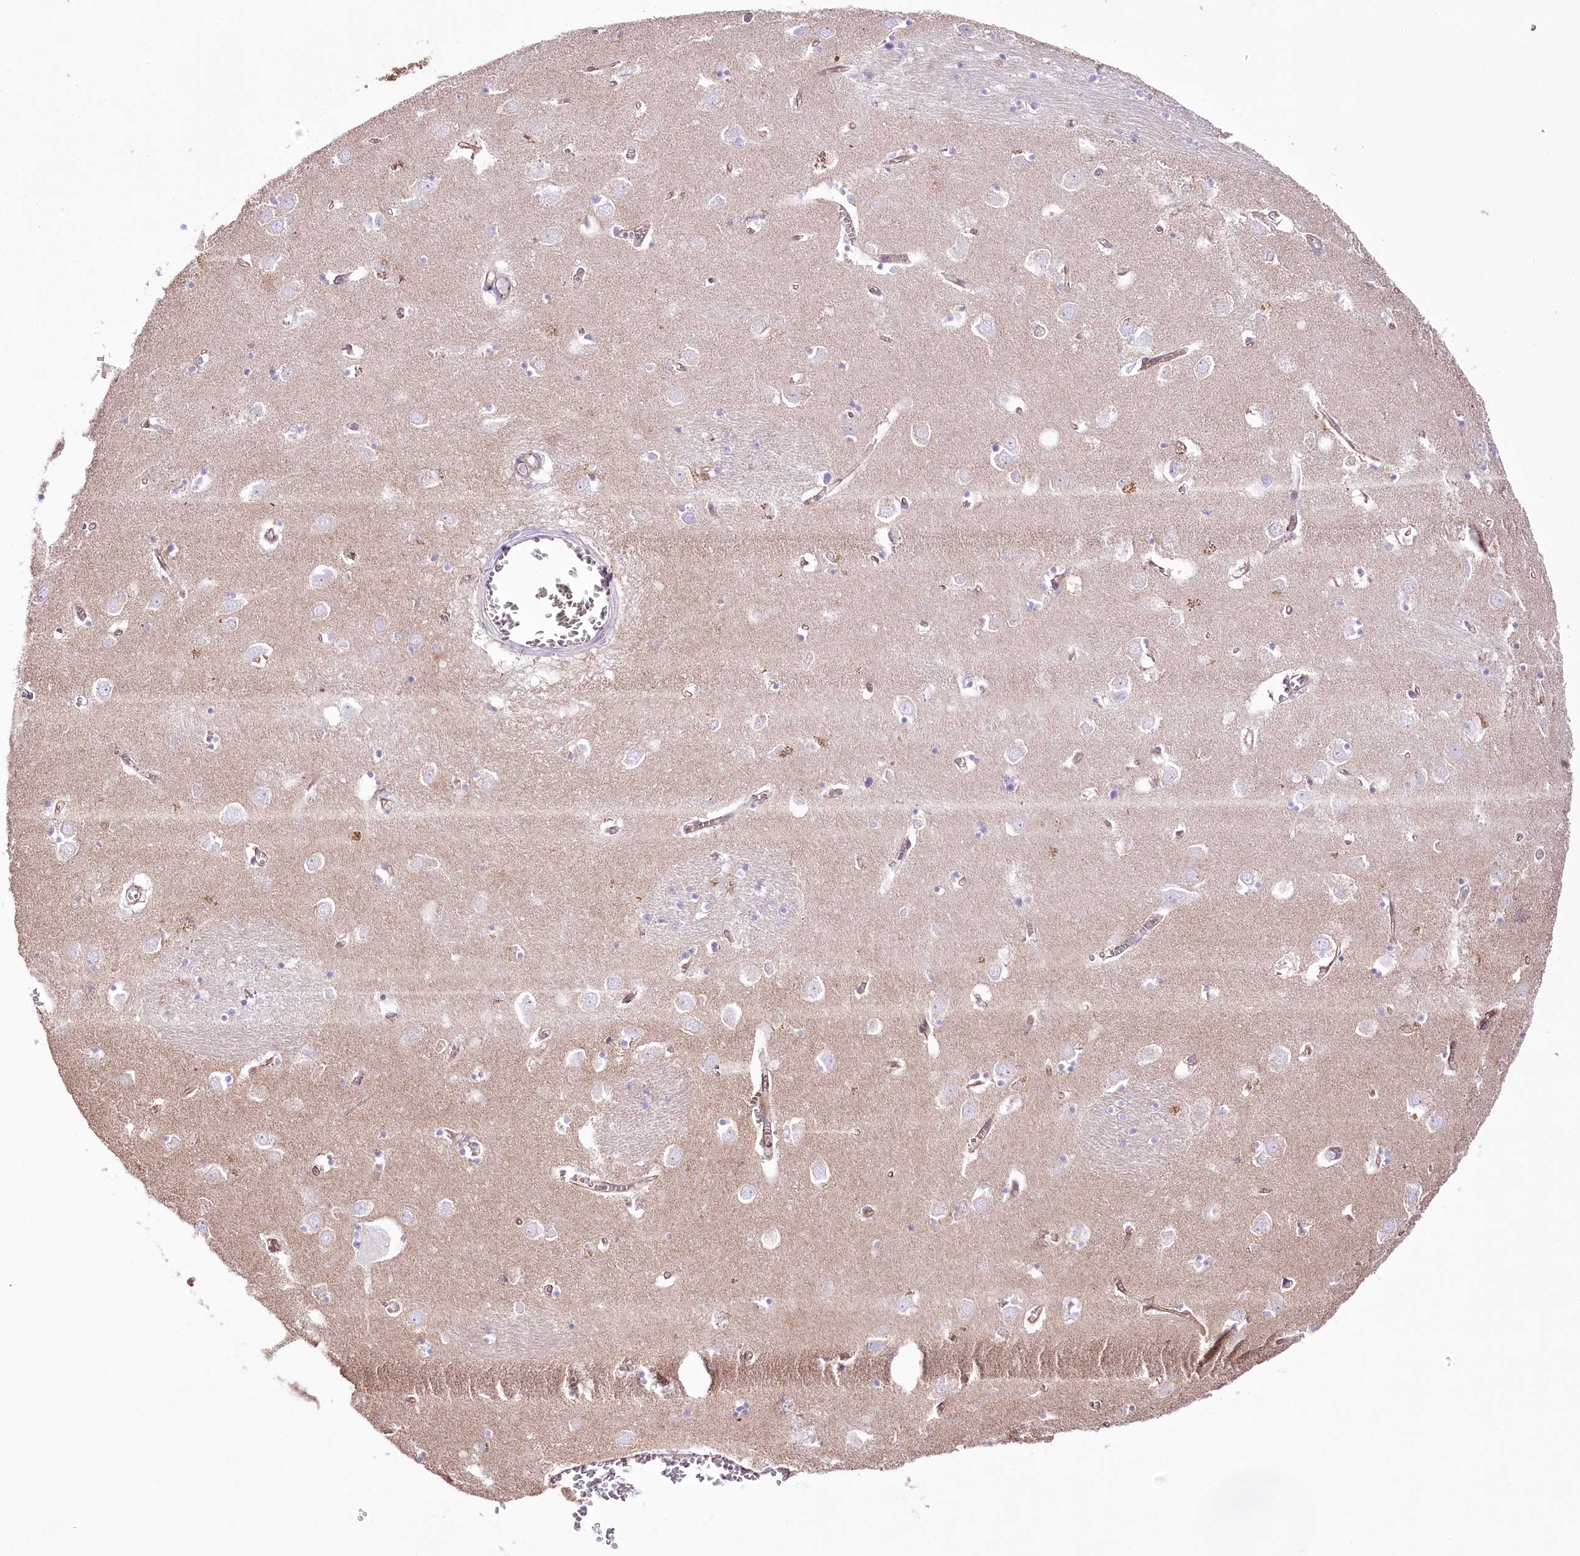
{"staining": {"intensity": "negative", "quantity": "none", "location": "none"}, "tissue": "caudate", "cell_type": "Glial cells", "image_type": "normal", "snomed": [{"axis": "morphology", "description": "Normal tissue, NOS"}, {"axis": "topography", "description": "Lateral ventricle wall"}], "caption": "Protein analysis of benign caudate reveals no significant staining in glial cells.", "gene": "FAM216A", "patient": {"sex": "male", "age": 70}}